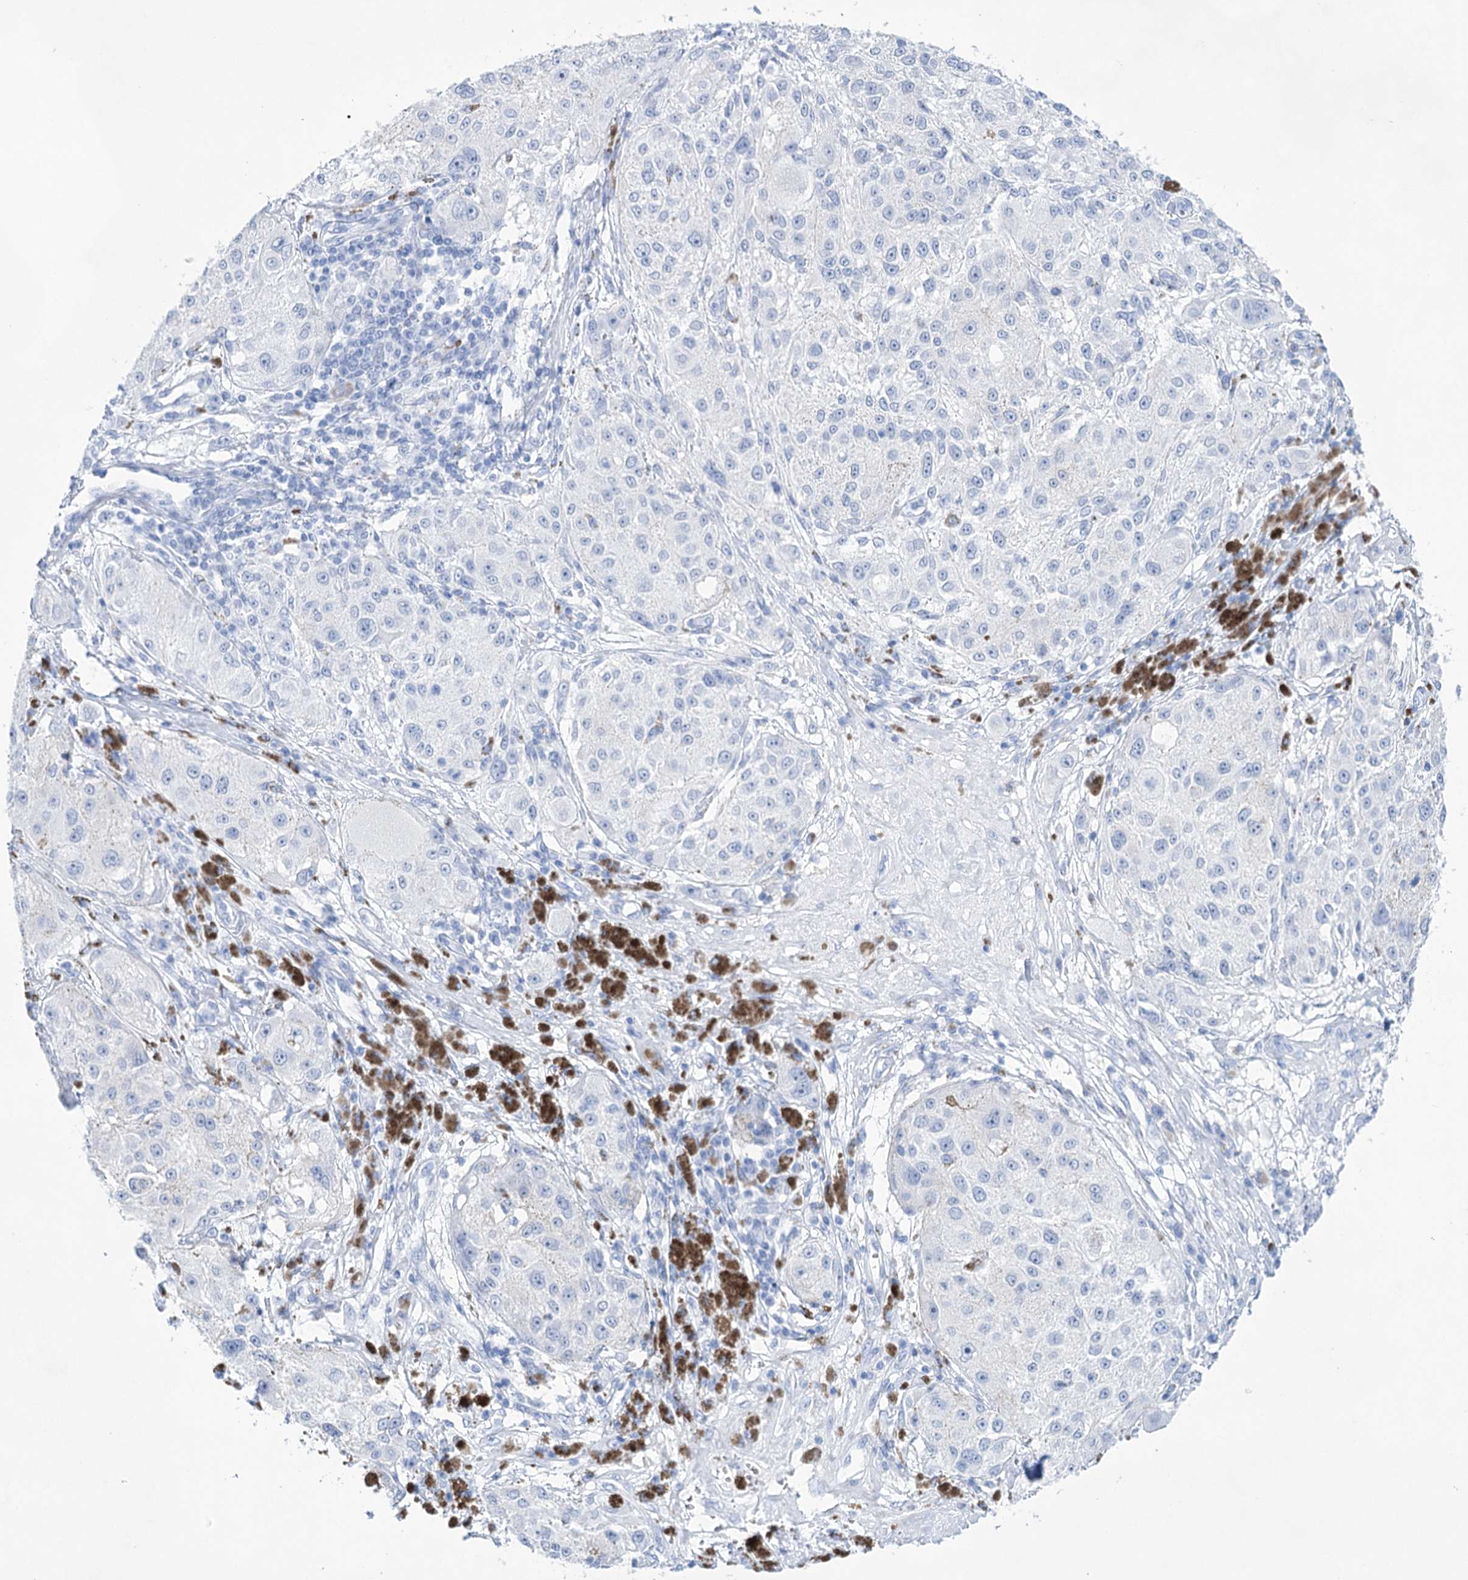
{"staining": {"intensity": "negative", "quantity": "none", "location": "none"}, "tissue": "melanoma", "cell_type": "Tumor cells", "image_type": "cancer", "snomed": [{"axis": "morphology", "description": "Necrosis, NOS"}, {"axis": "morphology", "description": "Malignant melanoma, NOS"}, {"axis": "topography", "description": "Skin"}], "caption": "DAB immunohistochemical staining of human malignant melanoma displays no significant staining in tumor cells.", "gene": "LALBA", "patient": {"sex": "female", "age": 87}}